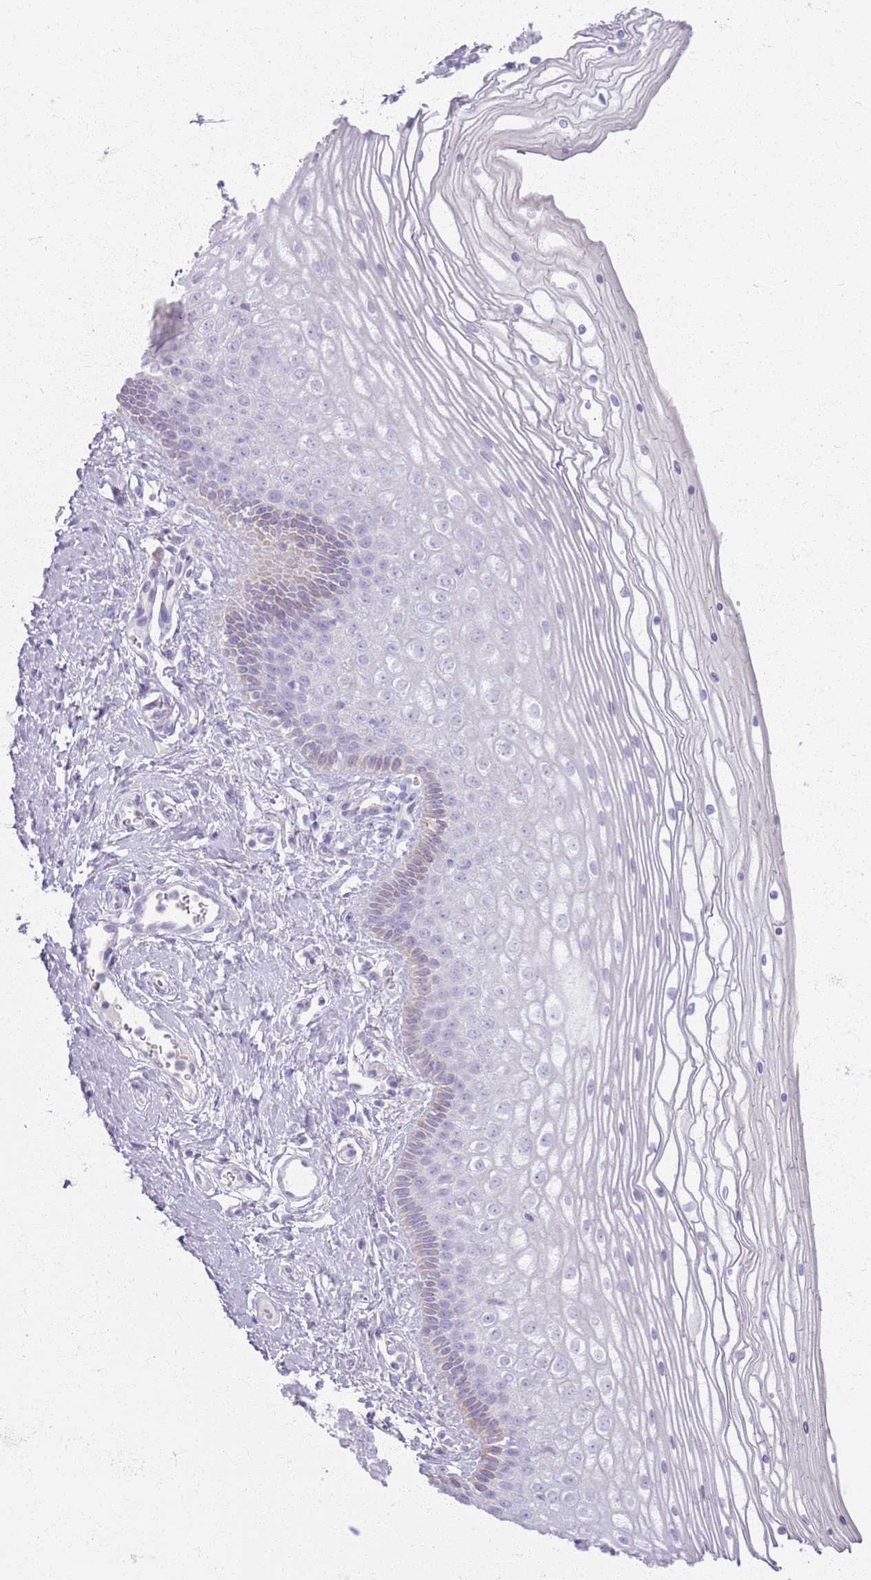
{"staining": {"intensity": "weak", "quantity": "<25%", "location": "cytoplasmic/membranous"}, "tissue": "vagina", "cell_type": "Squamous epithelial cells", "image_type": "normal", "snomed": [{"axis": "morphology", "description": "Normal tissue, NOS"}, {"axis": "topography", "description": "Vagina"}], "caption": "There is no significant staining in squamous epithelial cells of vagina. Nuclei are stained in blue.", "gene": "GDPGP1", "patient": {"sex": "female", "age": 46}}